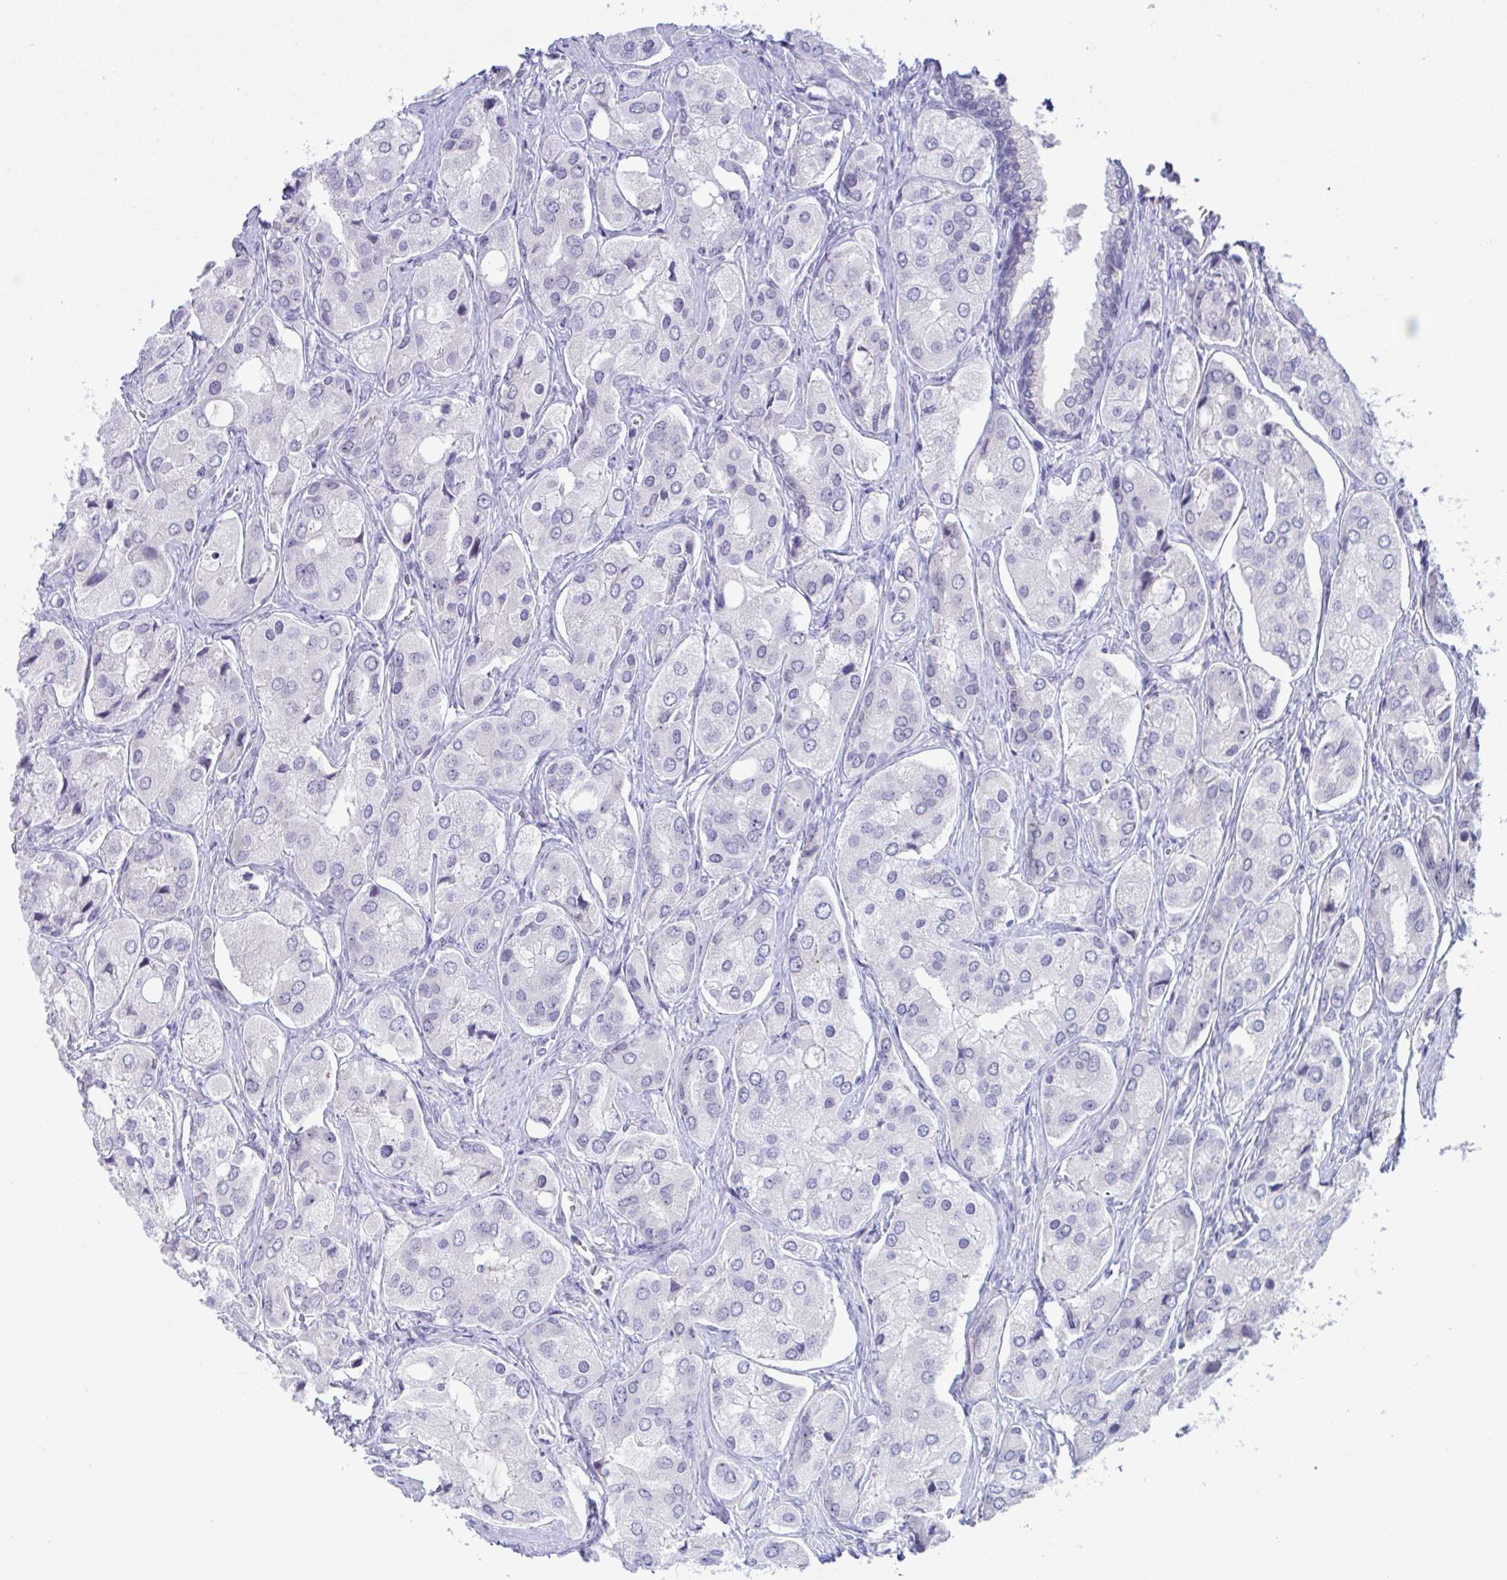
{"staining": {"intensity": "negative", "quantity": "none", "location": "none"}, "tissue": "prostate cancer", "cell_type": "Tumor cells", "image_type": "cancer", "snomed": [{"axis": "morphology", "description": "Adenocarcinoma, Low grade"}, {"axis": "topography", "description": "Prostate"}], "caption": "Immunohistochemistry histopathology image of prostate cancer (adenocarcinoma (low-grade)) stained for a protein (brown), which demonstrates no expression in tumor cells. Brightfield microscopy of IHC stained with DAB (3,3'-diaminobenzidine) (brown) and hematoxylin (blue), captured at high magnification.", "gene": "USP35", "patient": {"sex": "male", "age": 69}}